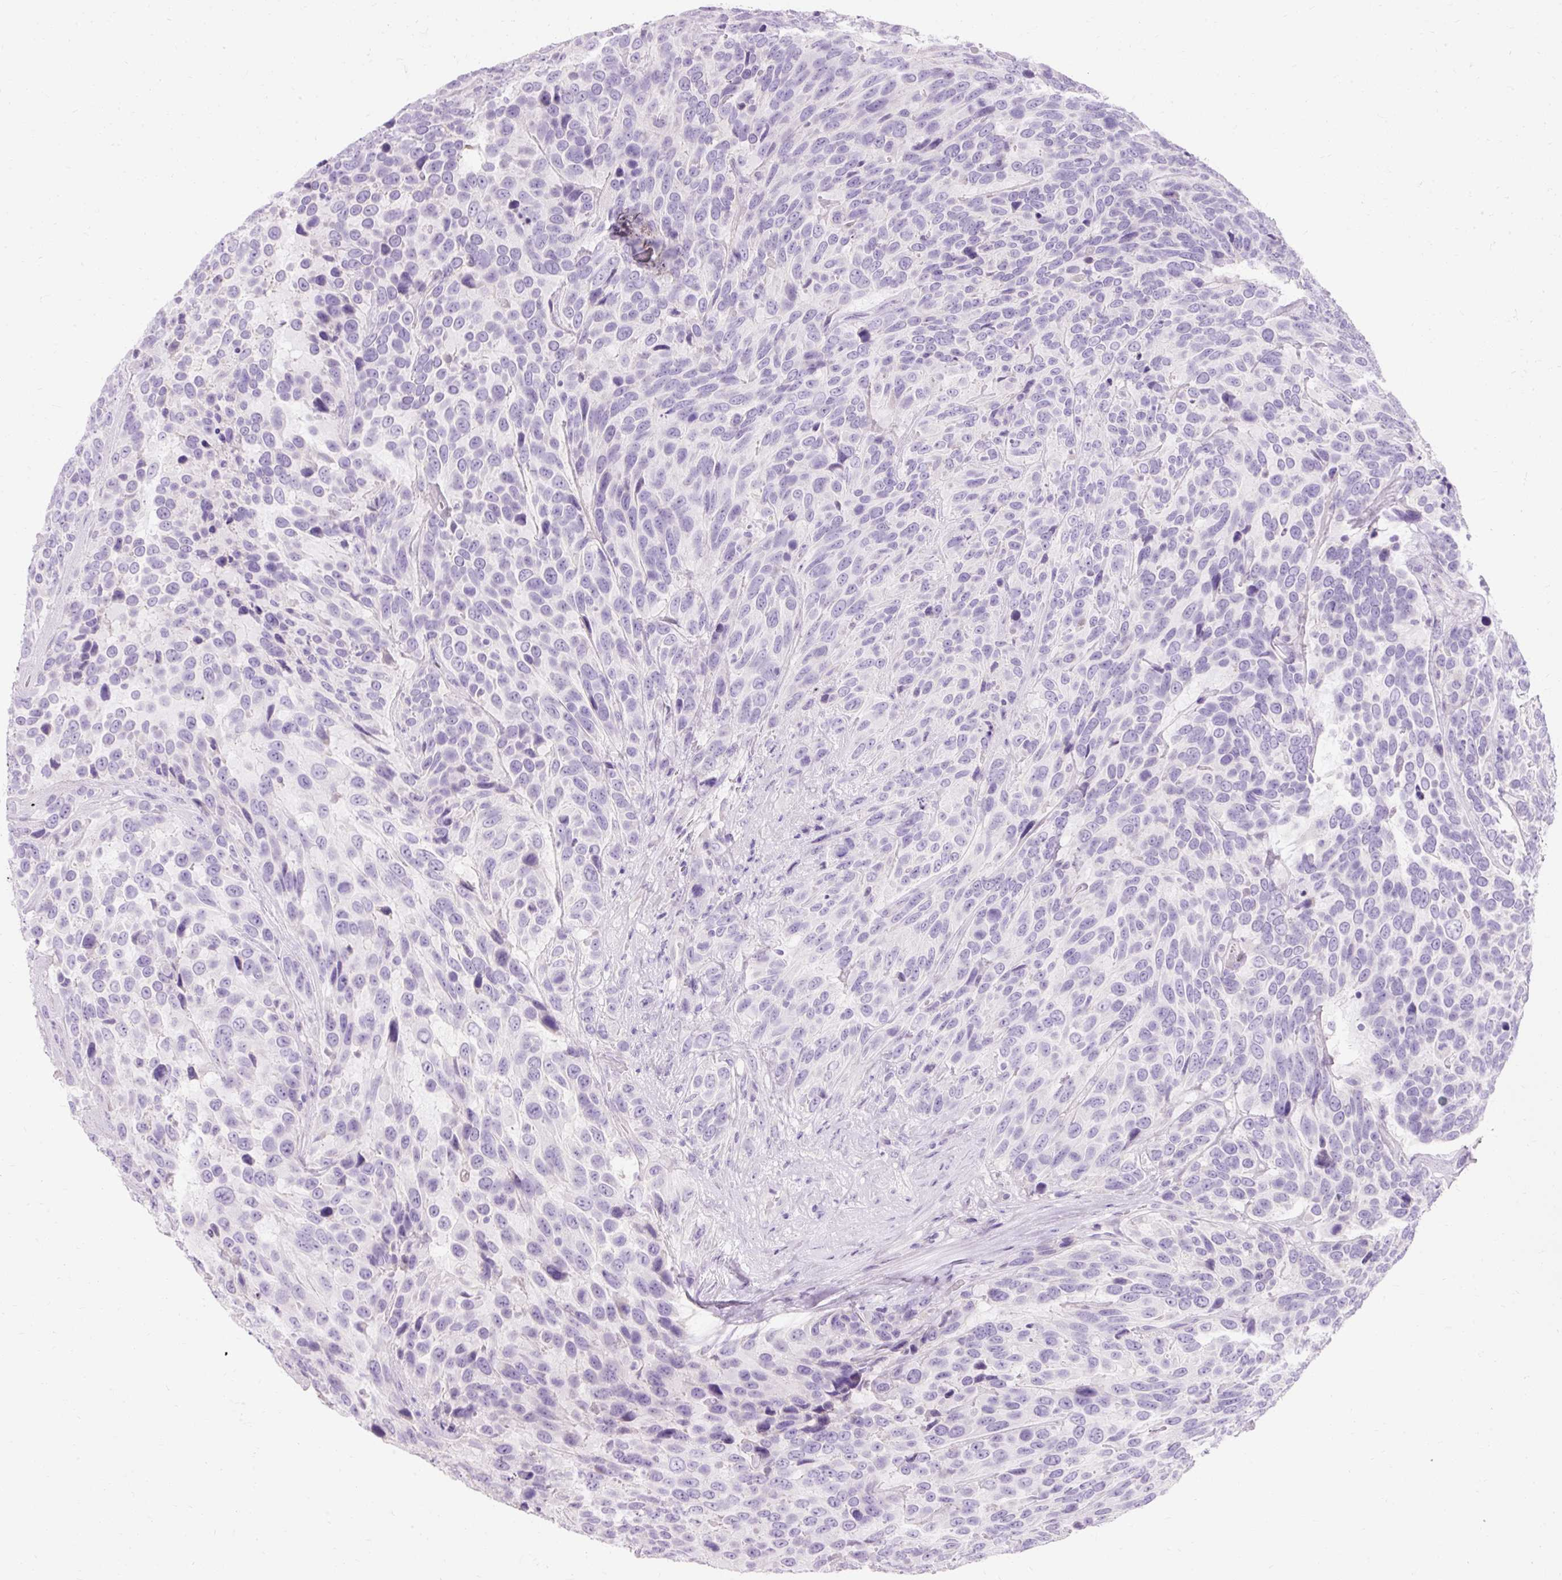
{"staining": {"intensity": "negative", "quantity": "none", "location": "none"}, "tissue": "urothelial cancer", "cell_type": "Tumor cells", "image_type": "cancer", "snomed": [{"axis": "morphology", "description": "Urothelial carcinoma, High grade"}, {"axis": "topography", "description": "Urinary bladder"}], "caption": "Protein analysis of high-grade urothelial carcinoma exhibits no significant positivity in tumor cells.", "gene": "TMEM213", "patient": {"sex": "female", "age": 70}}